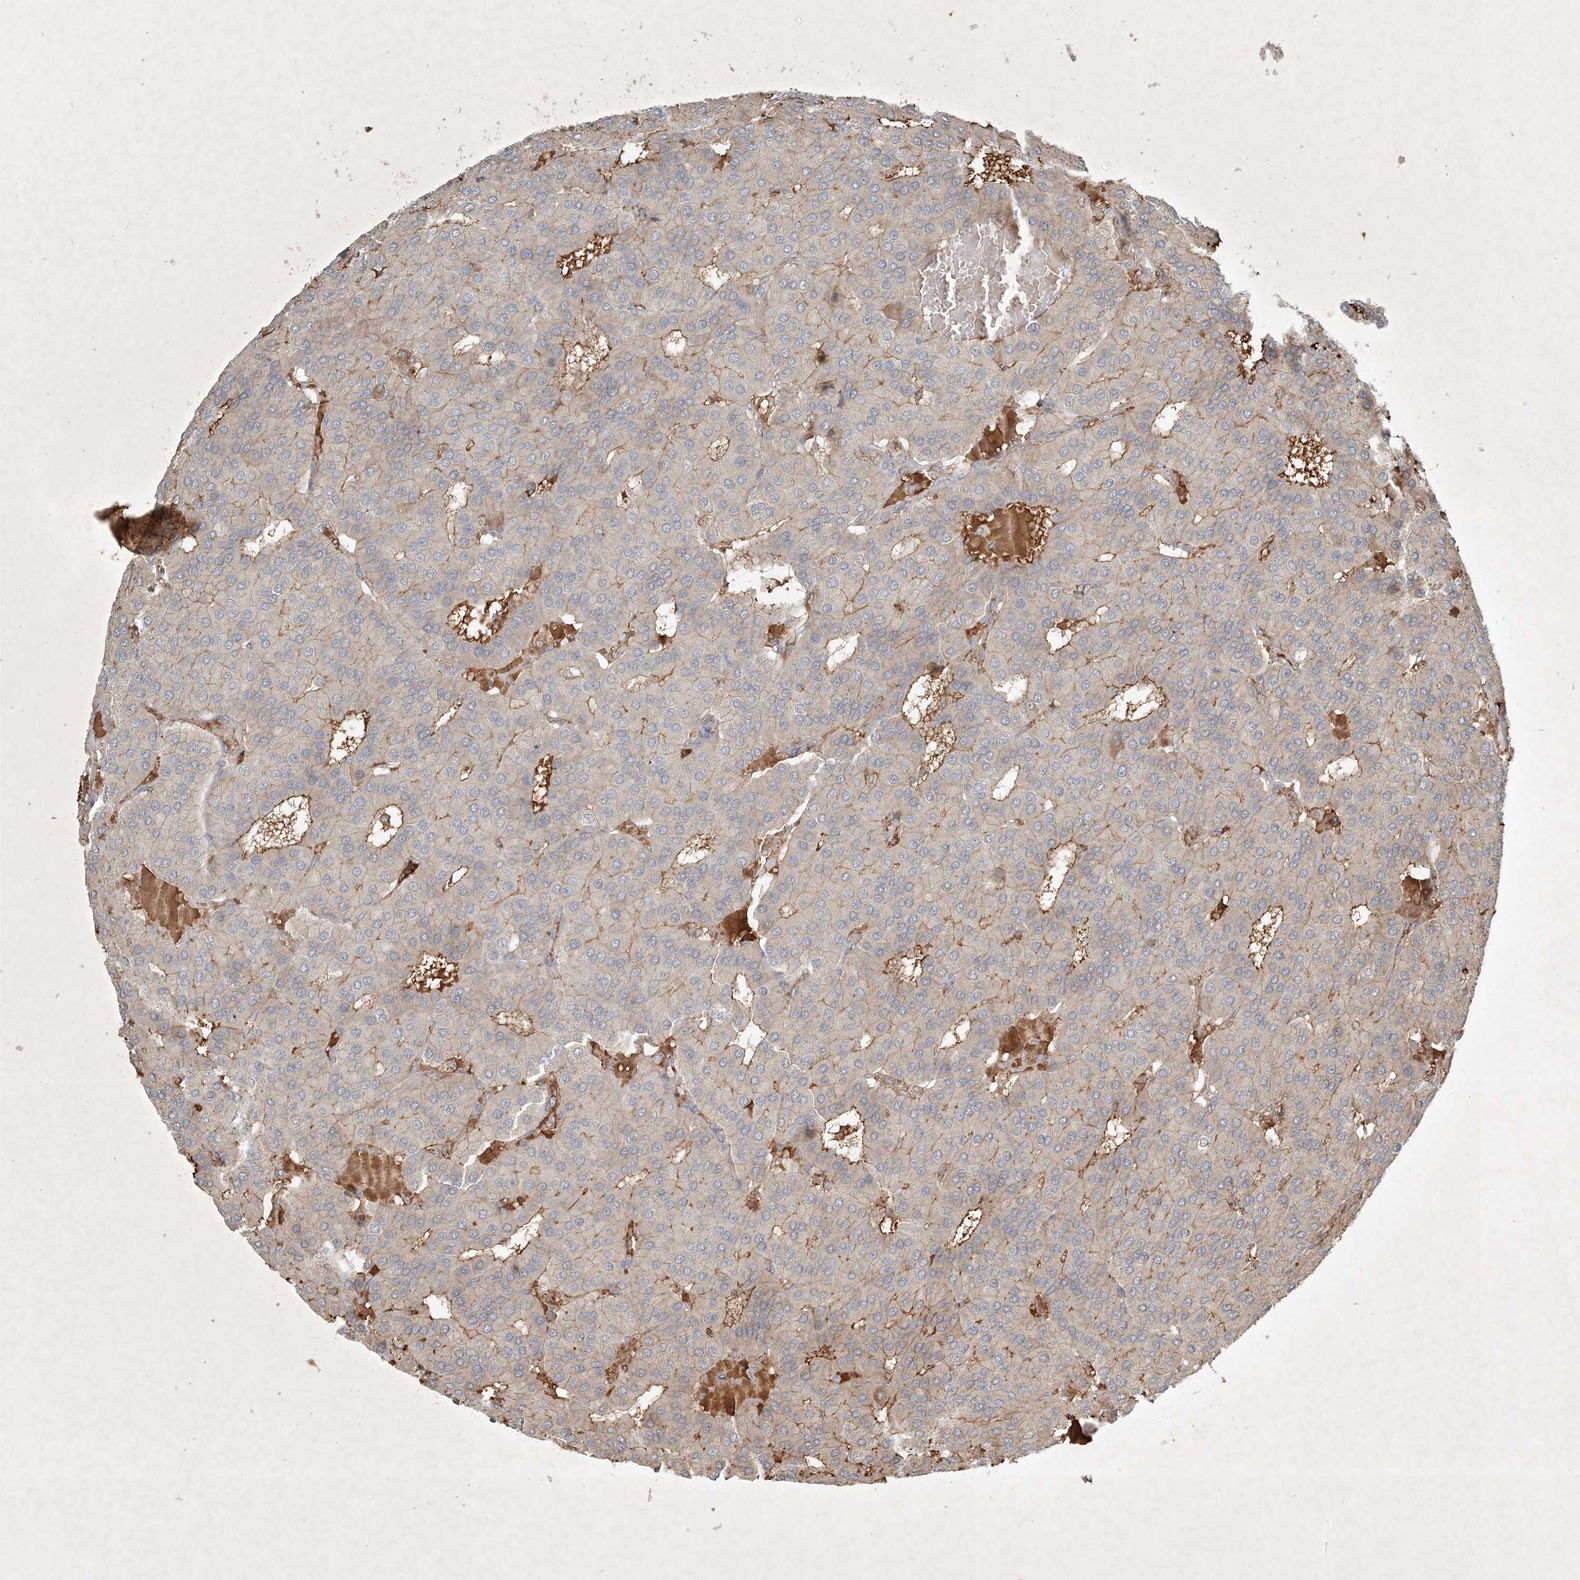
{"staining": {"intensity": "moderate", "quantity": "<25%", "location": "cytoplasmic/membranous"}, "tissue": "parathyroid gland", "cell_type": "Glandular cells", "image_type": "normal", "snomed": [{"axis": "morphology", "description": "Normal tissue, NOS"}, {"axis": "morphology", "description": "Adenoma, NOS"}, {"axis": "topography", "description": "Parathyroid gland"}], "caption": "About <25% of glandular cells in unremarkable human parathyroid gland reveal moderate cytoplasmic/membranous protein staining as visualized by brown immunohistochemical staining.", "gene": "TNFAIP6", "patient": {"sex": "female", "age": 86}}